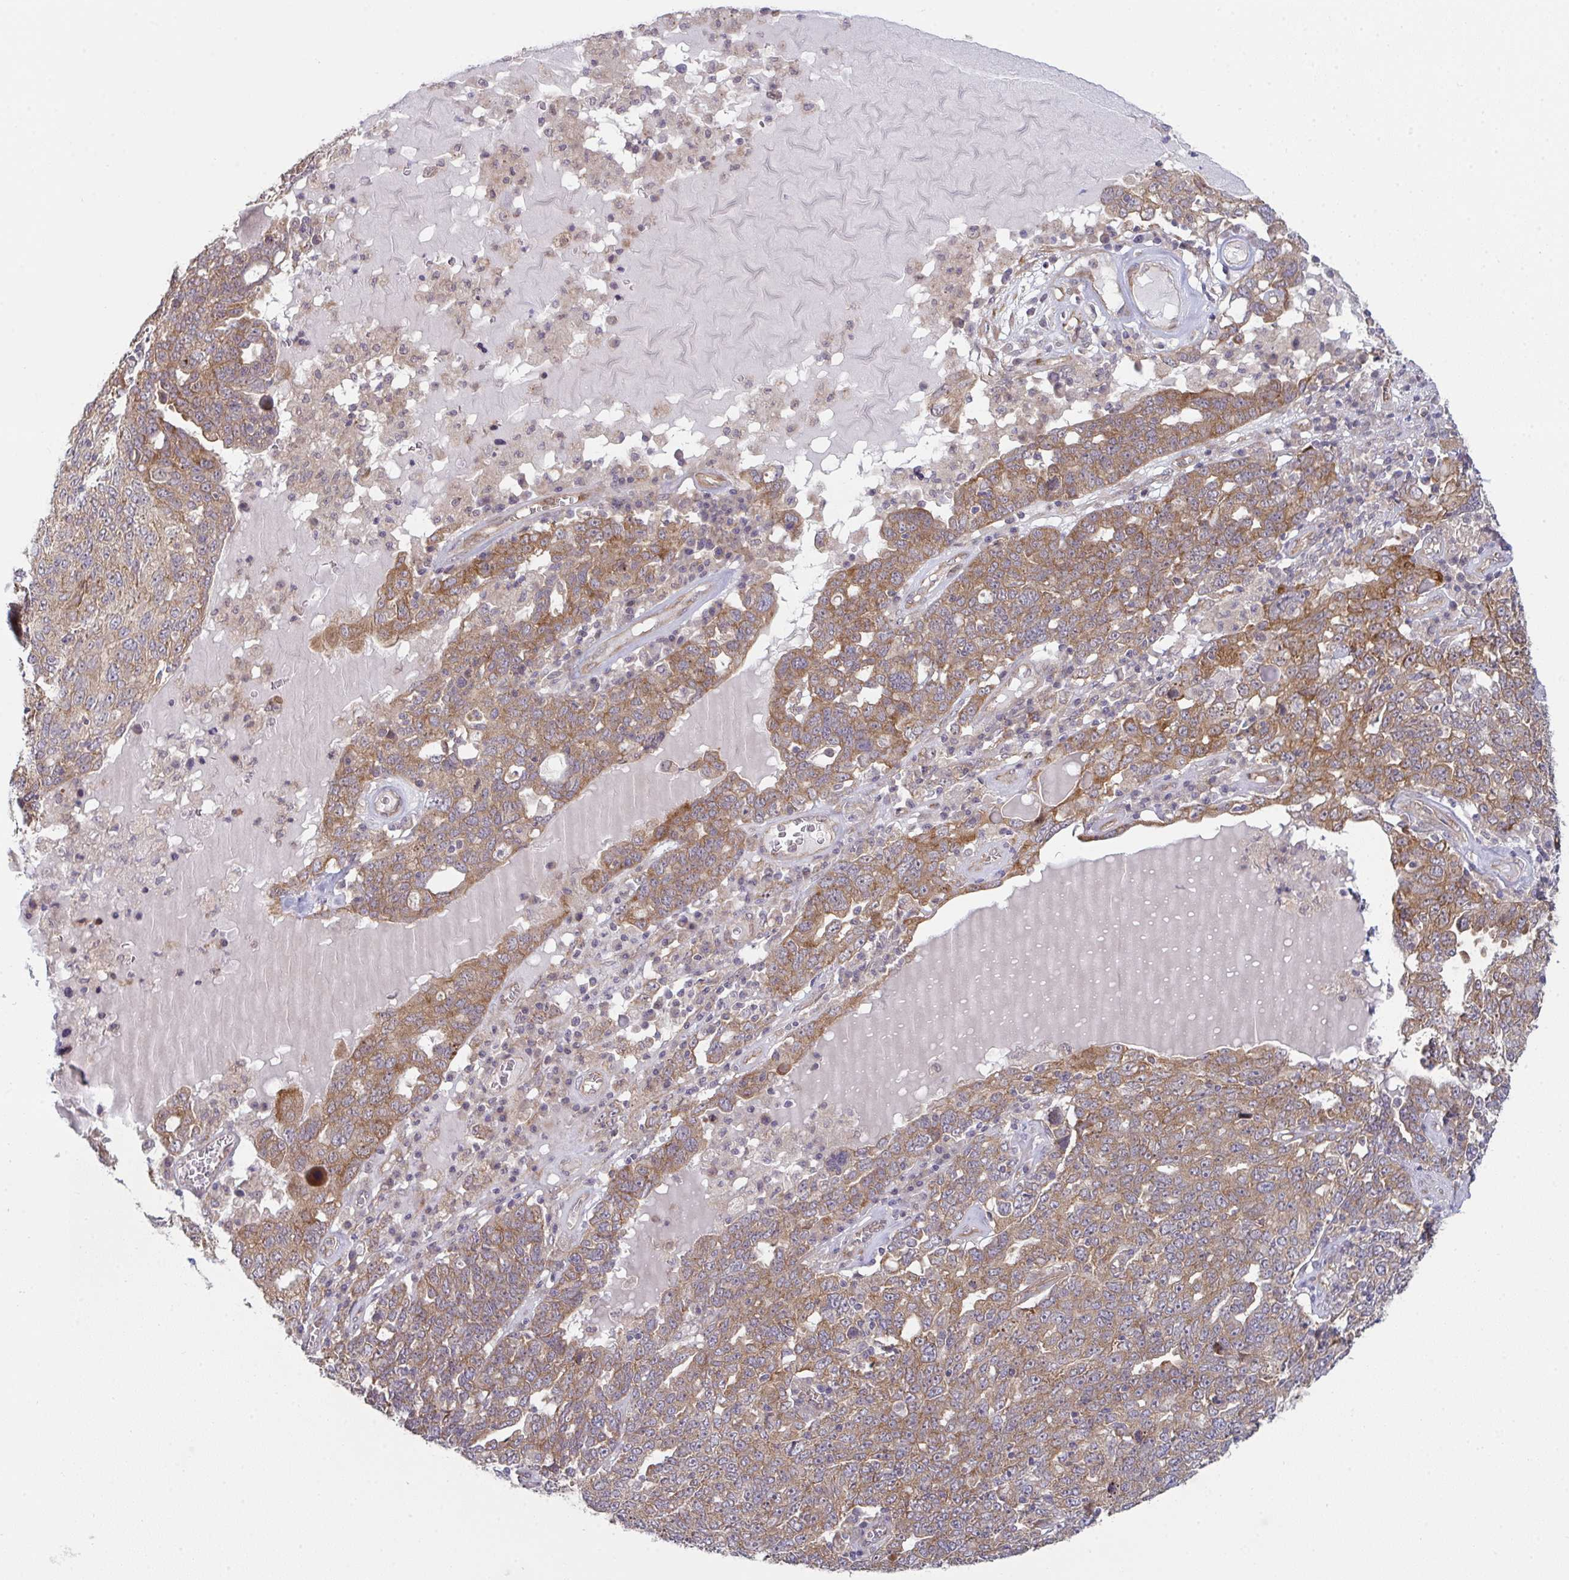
{"staining": {"intensity": "moderate", "quantity": ">75%", "location": "cytoplasmic/membranous"}, "tissue": "ovarian cancer", "cell_type": "Tumor cells", "image_type": "cancer", "snomed": [{"axis": "morphology", "description": "Carcinoma, endometroid"}, {"axis": "topography", "description": "Ovary"}], "caption": "Tumor cells reveal moderate cytoplasmic/membranous expression in about >75% of cells in ovarian endometroid carcinoma.", "gene": "CASP9", "patient": {"sex": "female", "age": 62}}